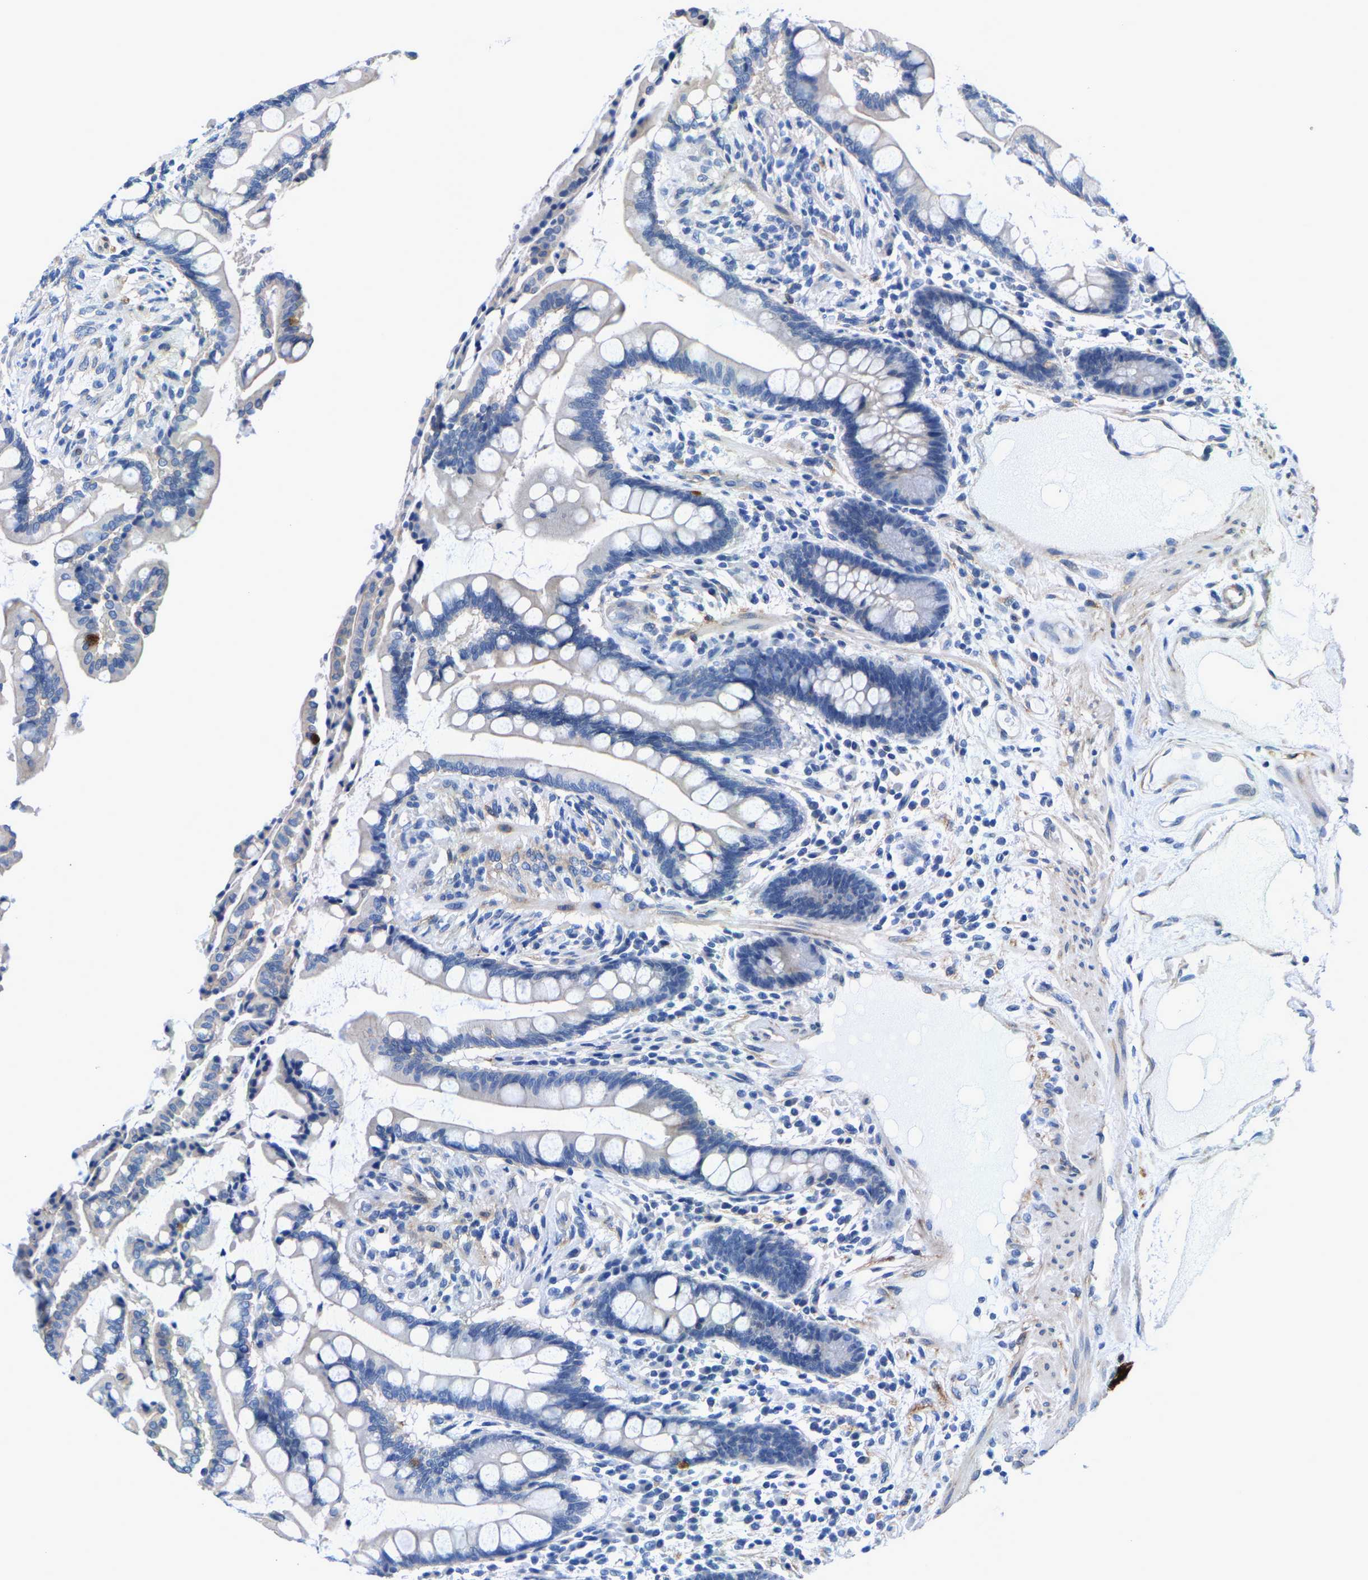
{"staining": {"intensity": "negative", "quantity": "none", "location": "none"}, "tissue": "colon", "cell_type": "Endothelial cells", "image_type": "normal", "snomed": [{"axis": "morphology", "description": "Normal tissue, NOS"}, {"axis": "topography", "description": "Colon"}], "caption": "This is an immunohistochemistry (IHC) histopathology image of unremarkable human colon. There is no positivity in endothelial cells.", "gene": "DSCAM", "patient": {"sex": "male", "age": 73}}